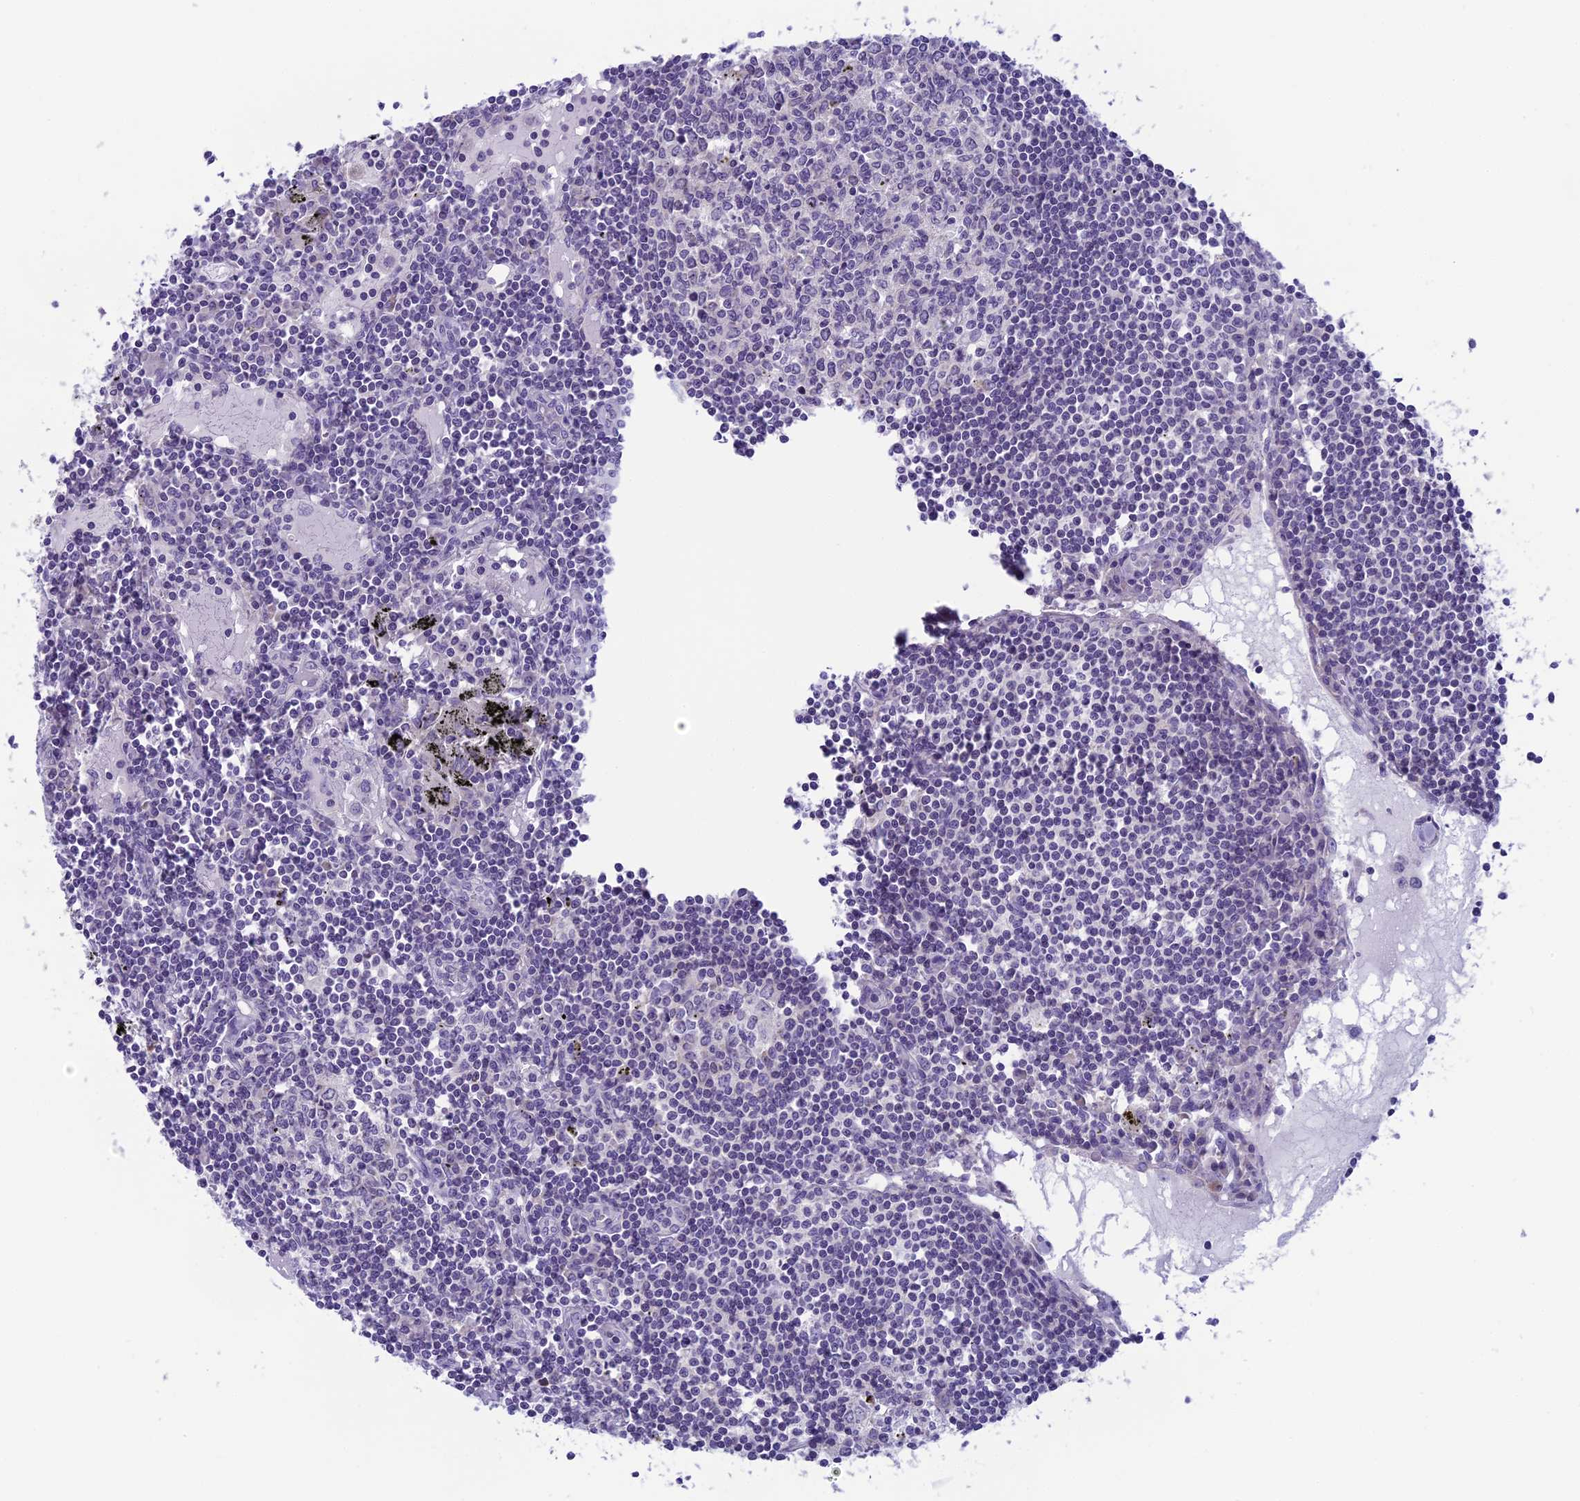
{"staining": {"intensity": "negative", "quantity": "none", "location": "none"}, "tissue": "lymph node", "cell_type": "Germinal center cells", "image_type": "normal", "snomed": [{"axis": "morphology", "description": "Normal tissue, NOS"}, {"axis": "topography", "description": "Lymph node"}], "caption": "The immunohistochemistry (IHC) histopathology image has no significant expression in germinal center cells of lymph node. The staining was performed using DAB to visualize the protein expression in brown, while the nuclei were stained in blue with hematoxylin (Magnification: 20x).", "gene": "ARHGEF37", "patient": {"sex": "male", "age": 74}}